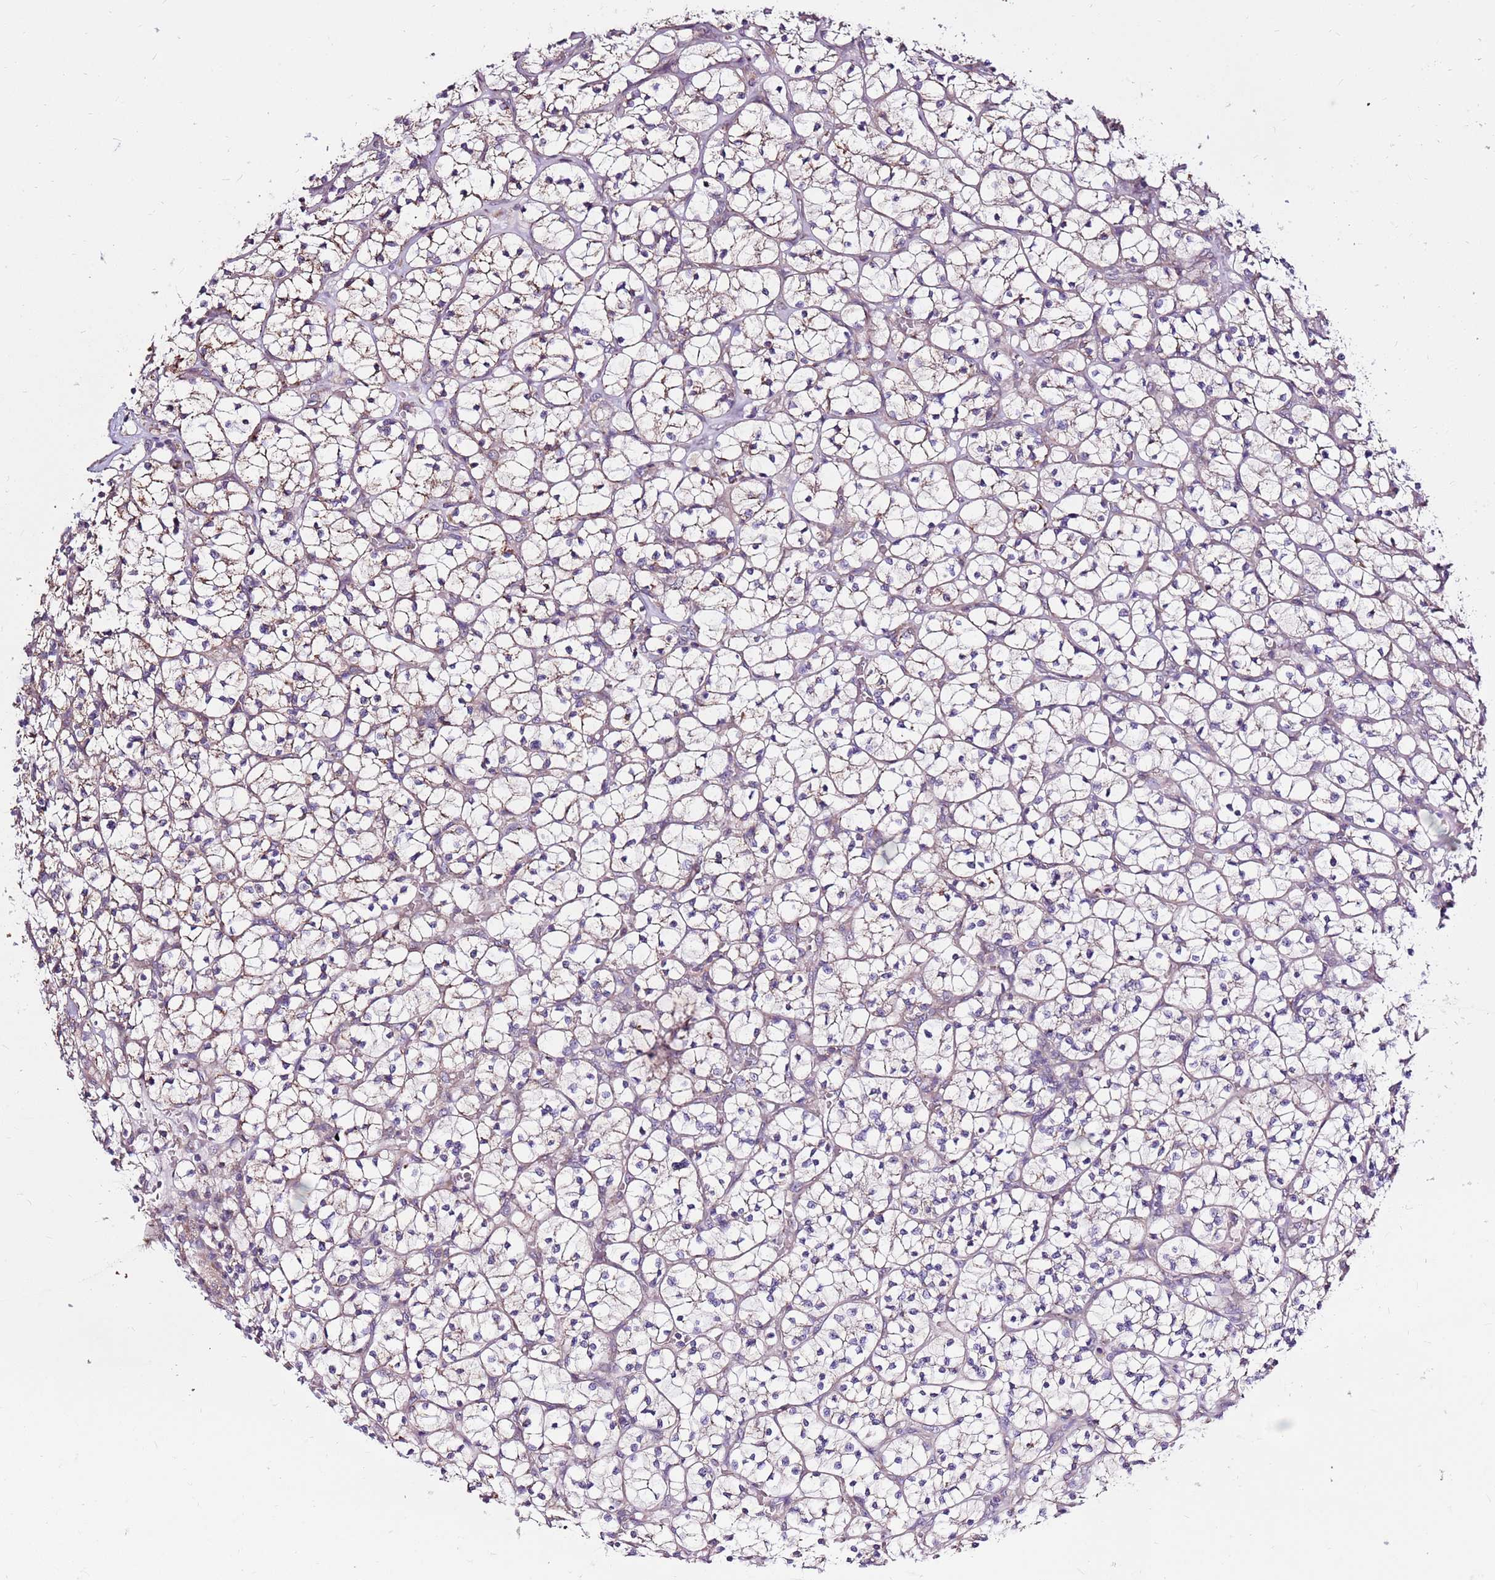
{"staining": {"intensity": "weak", "quantity": ">75%", "location": "cytoplasmic/membranous"}, "tissue": "renal cancer", "cell_type": "Tumor cells", "image_type": "cancer", "snomed": [{"axis": "morphology", "description": "Adenocarcinoma, NOS"}, {"axis": "topography", "description": "Kidney"}], "caption": "This histopathology image demonstrates immunohistochemistry staining of human renal cancer (adenocarcinoma), with low weak cytoplasmic/membranous expression in approximately >75% of tumor cells.", "gene": "SMG1", "patient": {"sex": "female", "age": 64}}